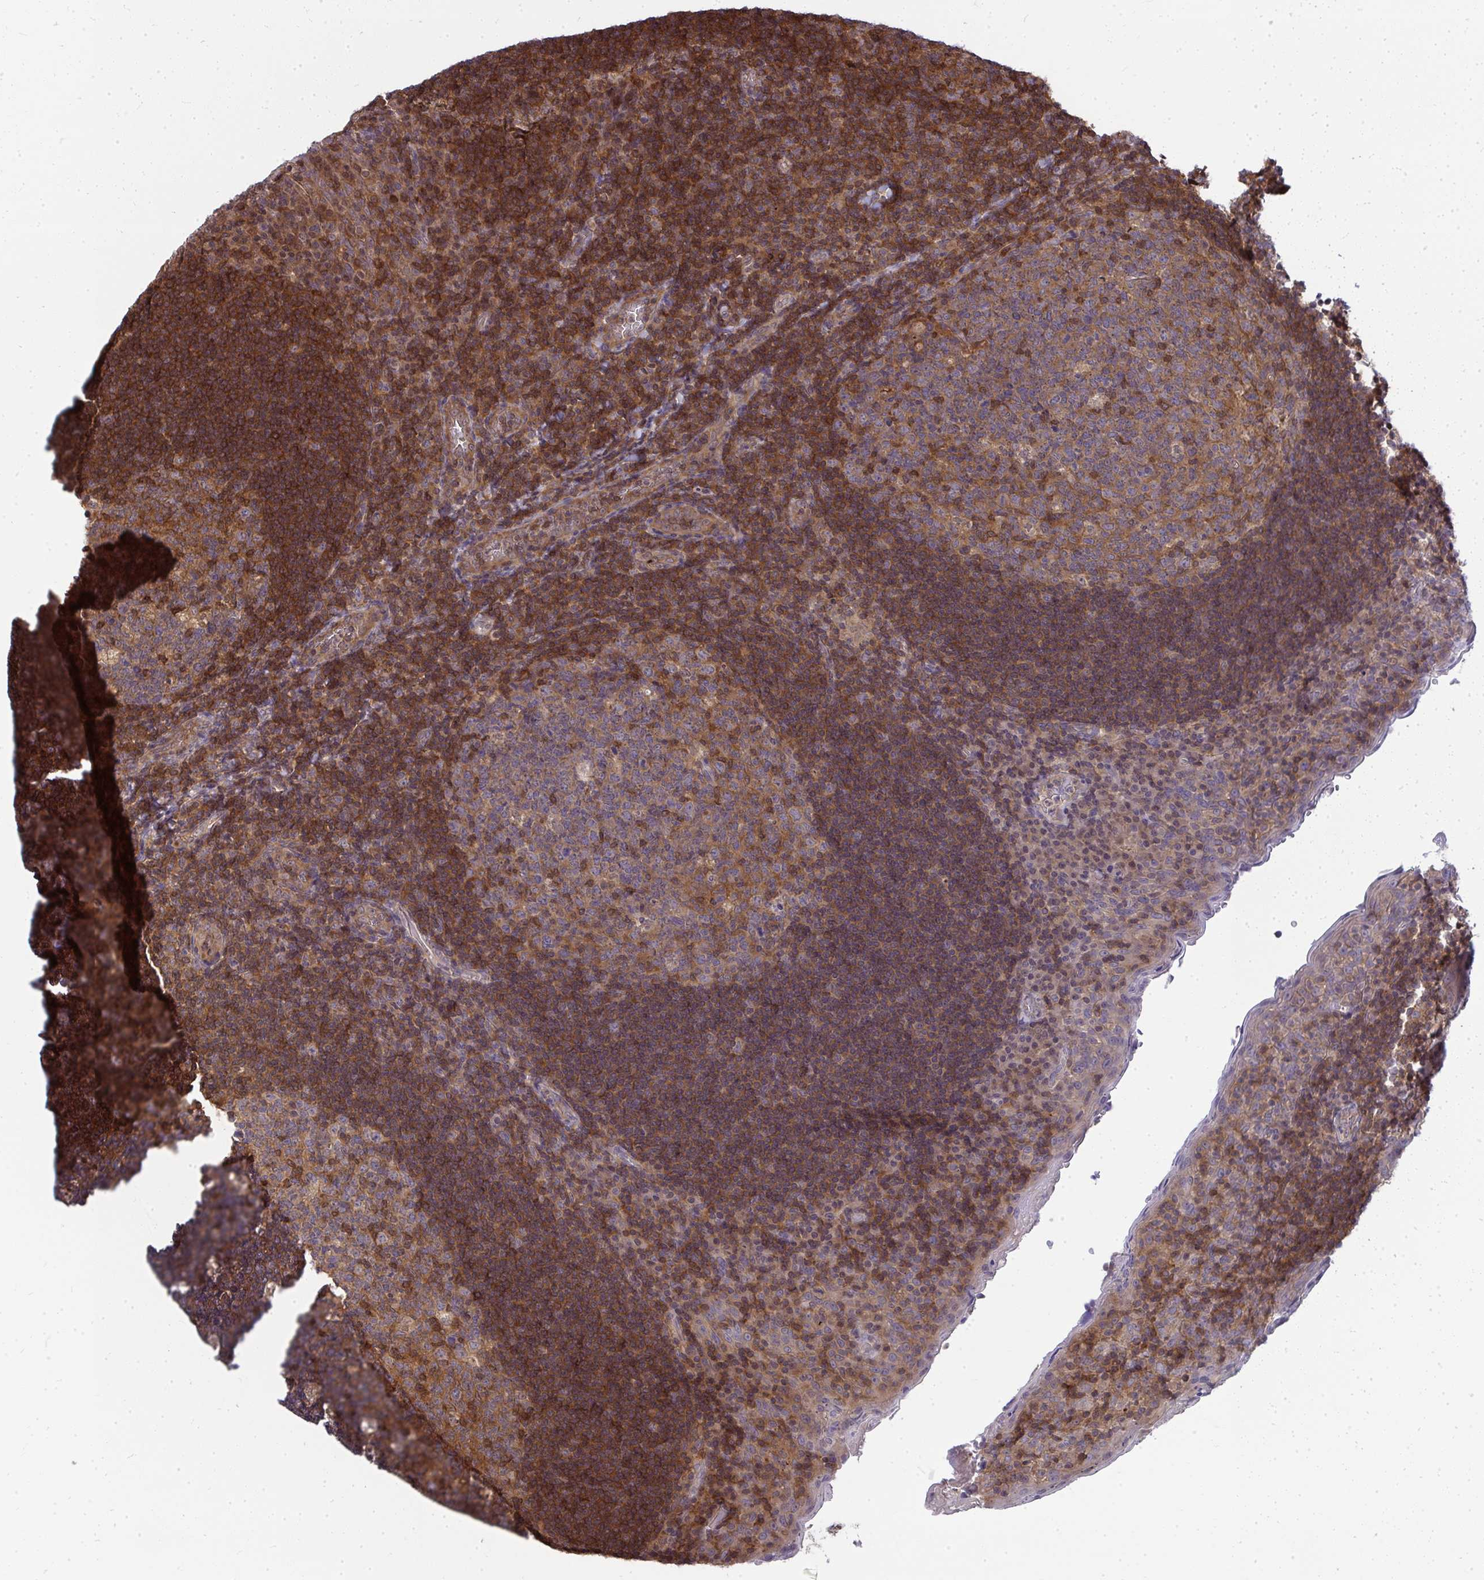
{"staining": {"intensity": "moderate", "quantity": "<25%", "location": "cytoplasmic/membranous"}, "tissue": "tonsil", "cell_type": "Germinal center cells", "image_type": "normal", "snomed": [{"axis": "morphology", "description": "Normal tissue, NOS"}, {"axis": "topography", "description": "Tonsil"}], "caption": "This histopathology image reveals immunohistochemistry staining of unremarkable tonsil, with low moderate cytoplasmic/membranous staining in approximately <25% of germinal center cells.", "gene": "HDHD2", "patient": {"sex": "male", "age": 17}}